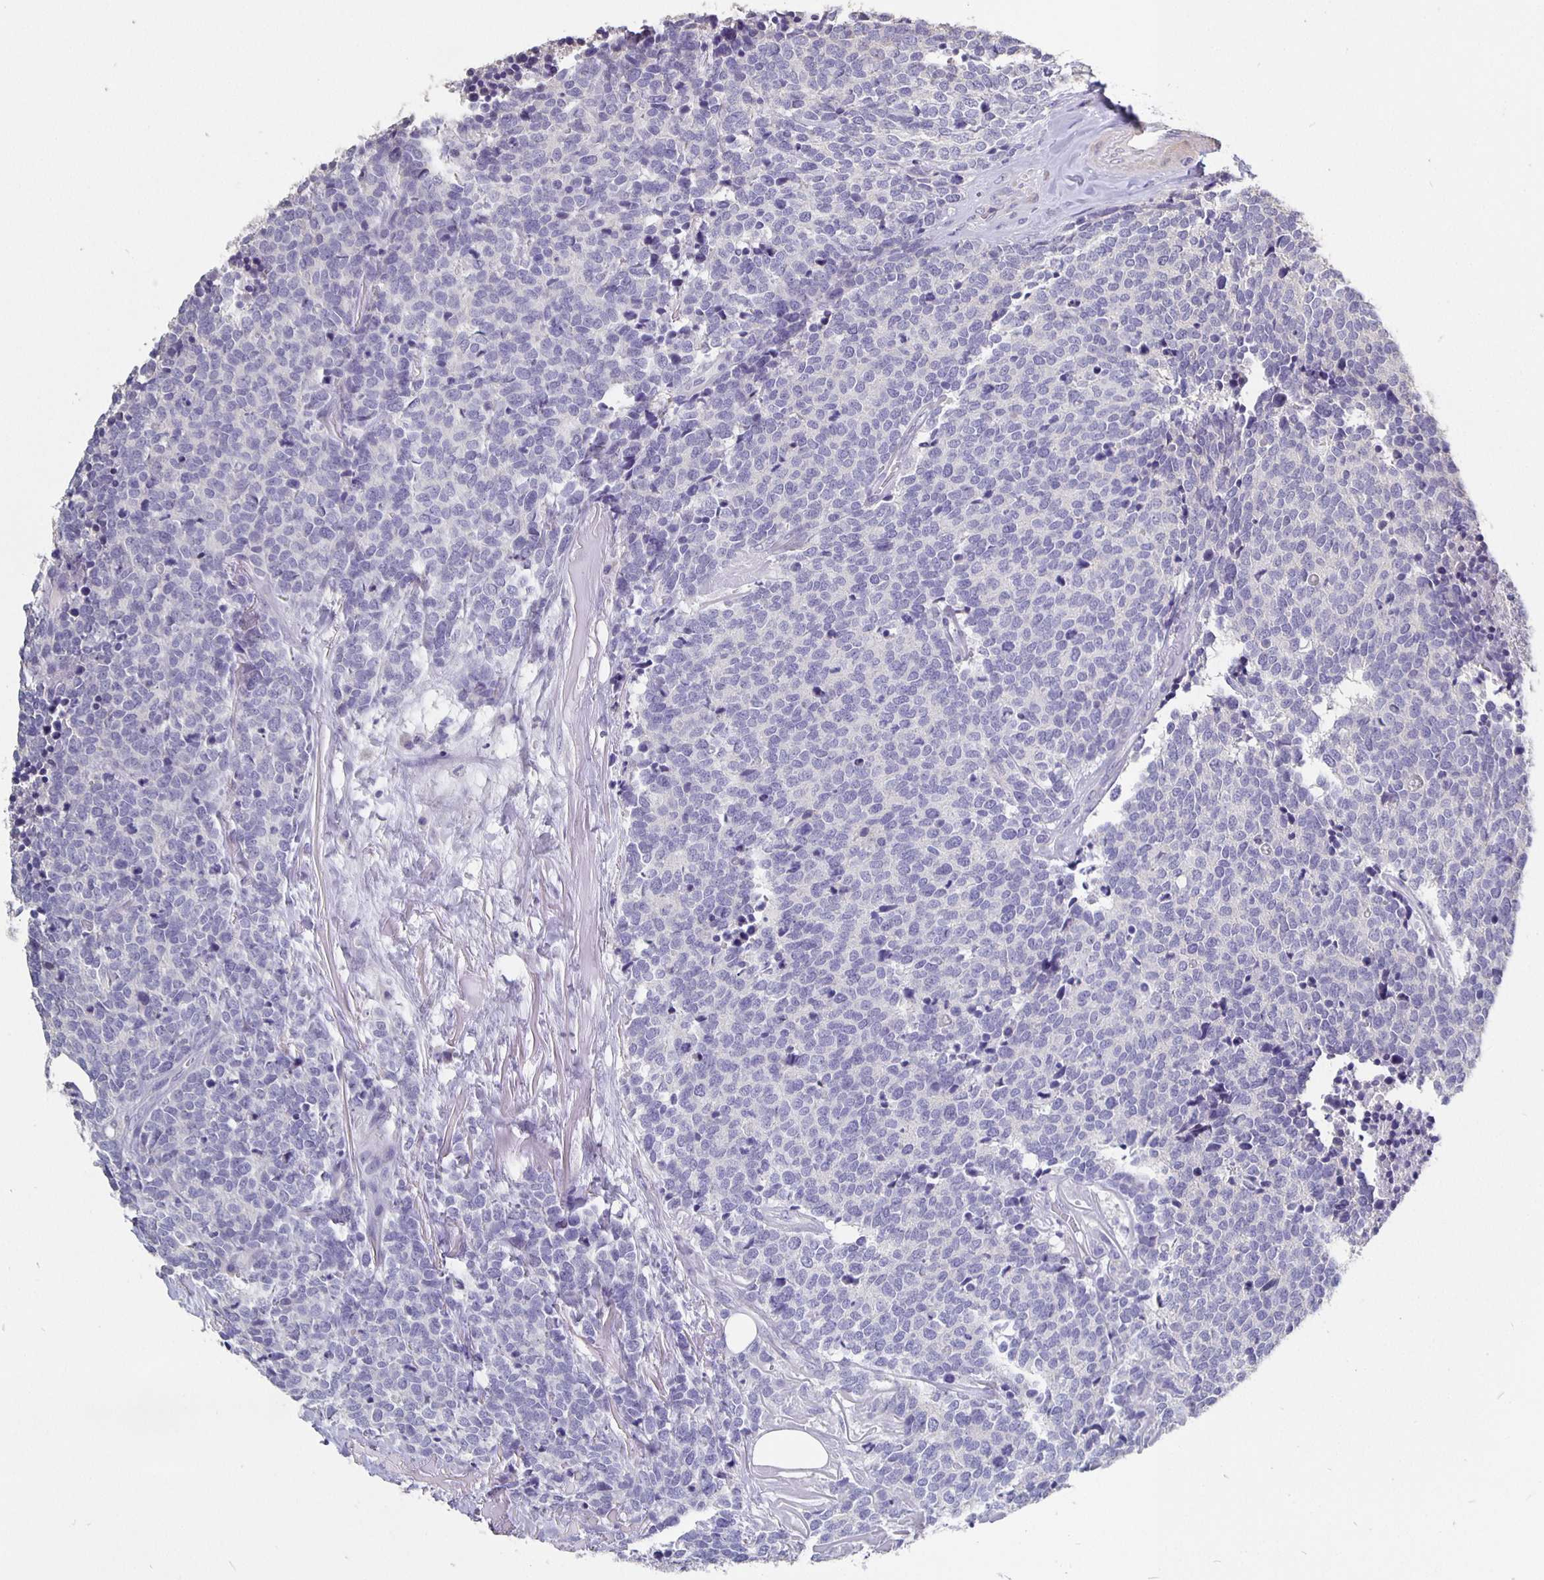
{"staining": {"intensity": "negative", "quantity": "none", "location": "none"}, "tissue": "carcinoid", "cell_type": "Tumor cells", "image_type": "cancer", "snomed": [{"axis": "morphology", "description": "Carcinoid, malignant, NOS"}, {"axis": "topography", "description": "Skin"}], "caption": "There is no significant staining in tumor cells of carcinoid (malignant).", "gene": "CFAP74", "patient": {"sex": "female", "age": 79}}